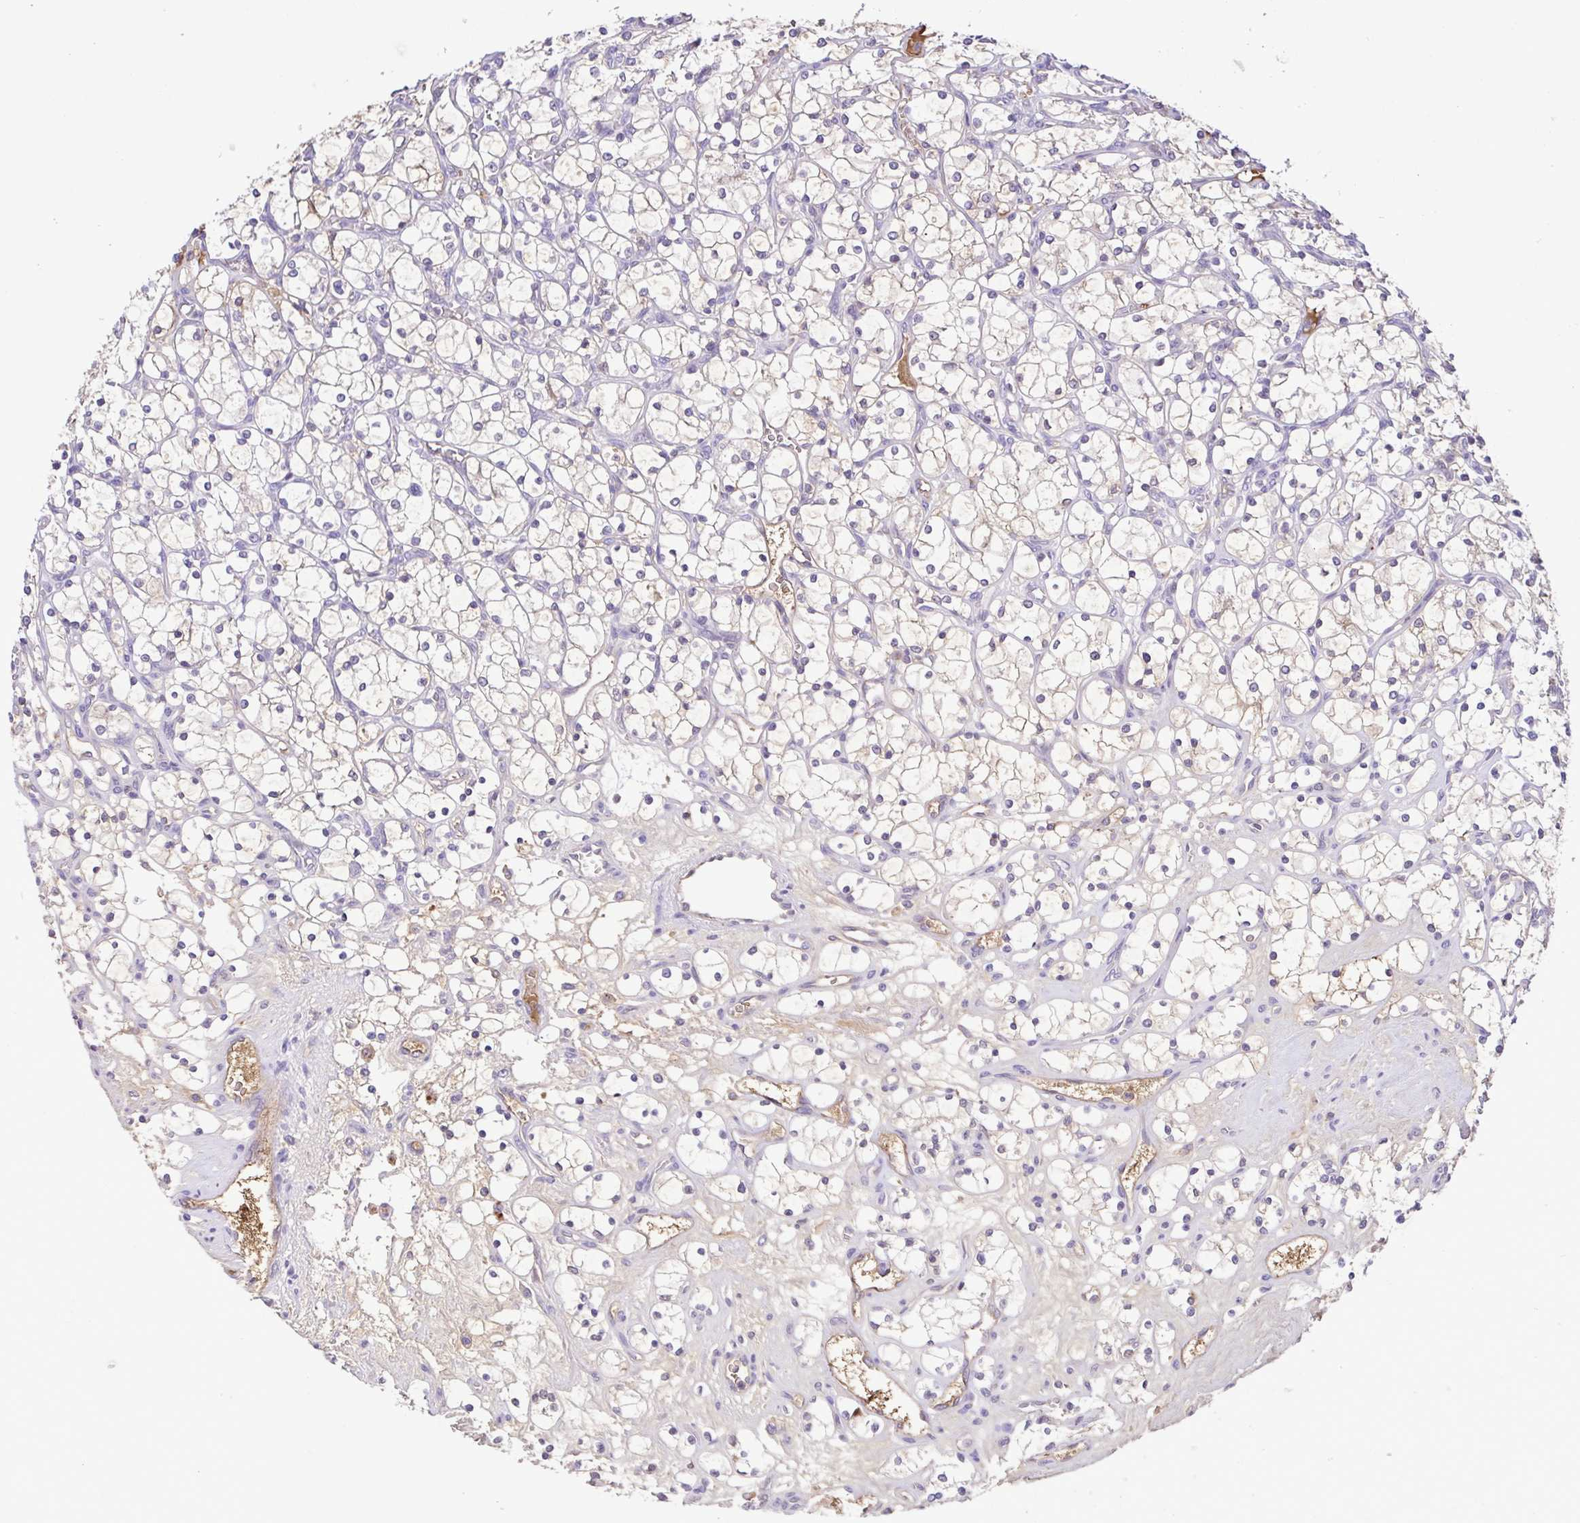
{"staining": {"intensity": "negative", "quantity": "none", "location": "none"}, "tissue": "renal cancer", "cell_type": "Tumor cells", "image_type": "cancer", "snomed": [{"axis": "morphology", "description": "Adenocarcinoma, NOS"}, {"axis": "topography", "description": "Kidney"}], "caption": "A high-resolution histopathology image shows immunohistochemistry staining of renal adenocarcinoma, which exhibits no significant positivity in tumor cells.", "gene": "IGFL1", "patient": {"sex": "female", "age": 69}}